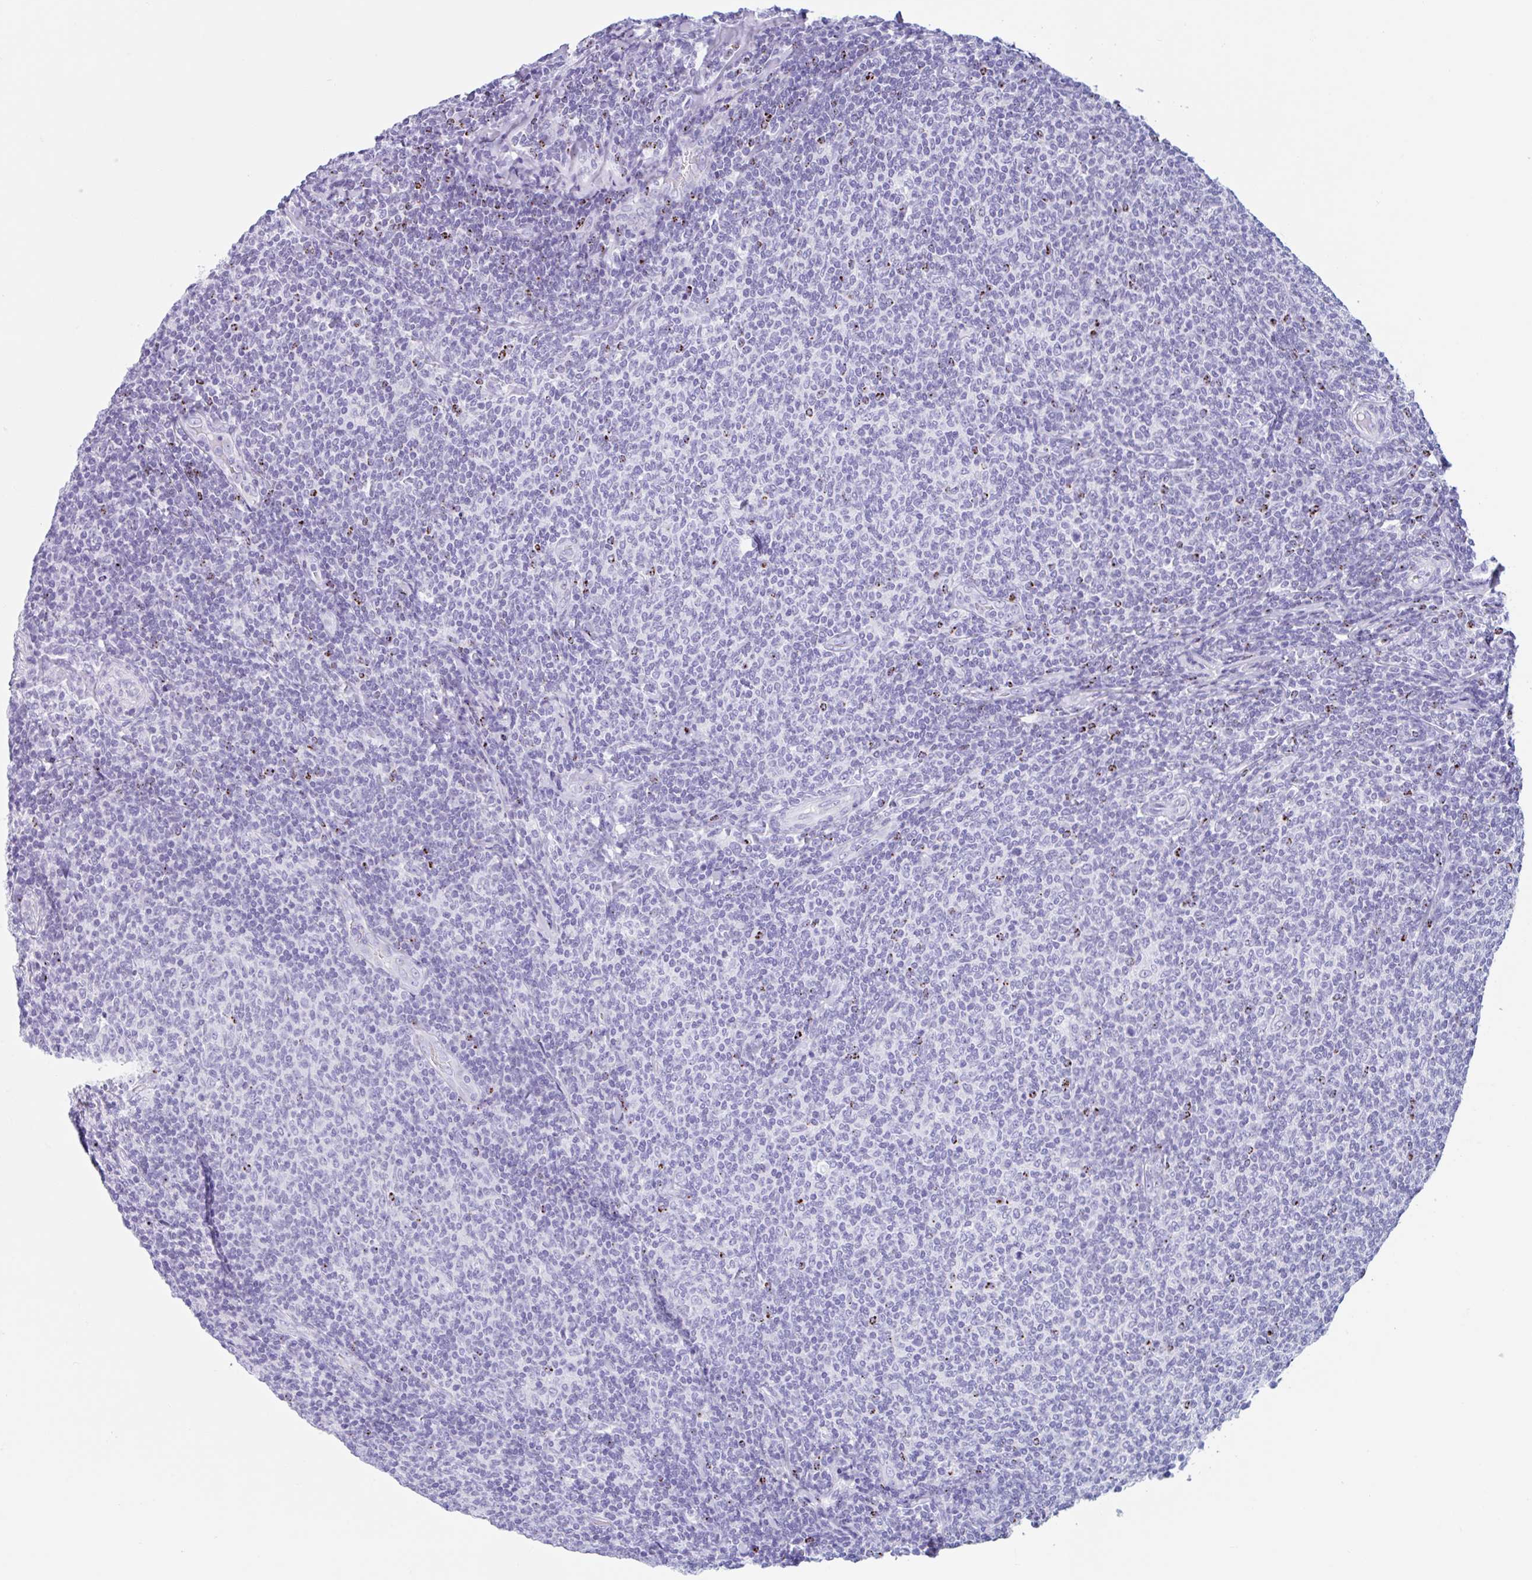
{"staining": {"intensity": "negative", "quantity": "none", "location": "none"}, "tissue": "lymphoma", "cell_type": "Tumor cells", "image_type": "cancer", "snomed": [{"axis": "morphology", "description": "Malignant lymphoma, non-Hodgkin's type, Low grade"}, {"axis": "topography", "description": "Lymph node"}], "caption": "Immunohistochemical staining of low-grade malignant lymphoma, non-Hodgkin's type shows no significant staining in tumor cells.", "gene": "CPTP", "patient": {"sex": "male", "age": 52}}